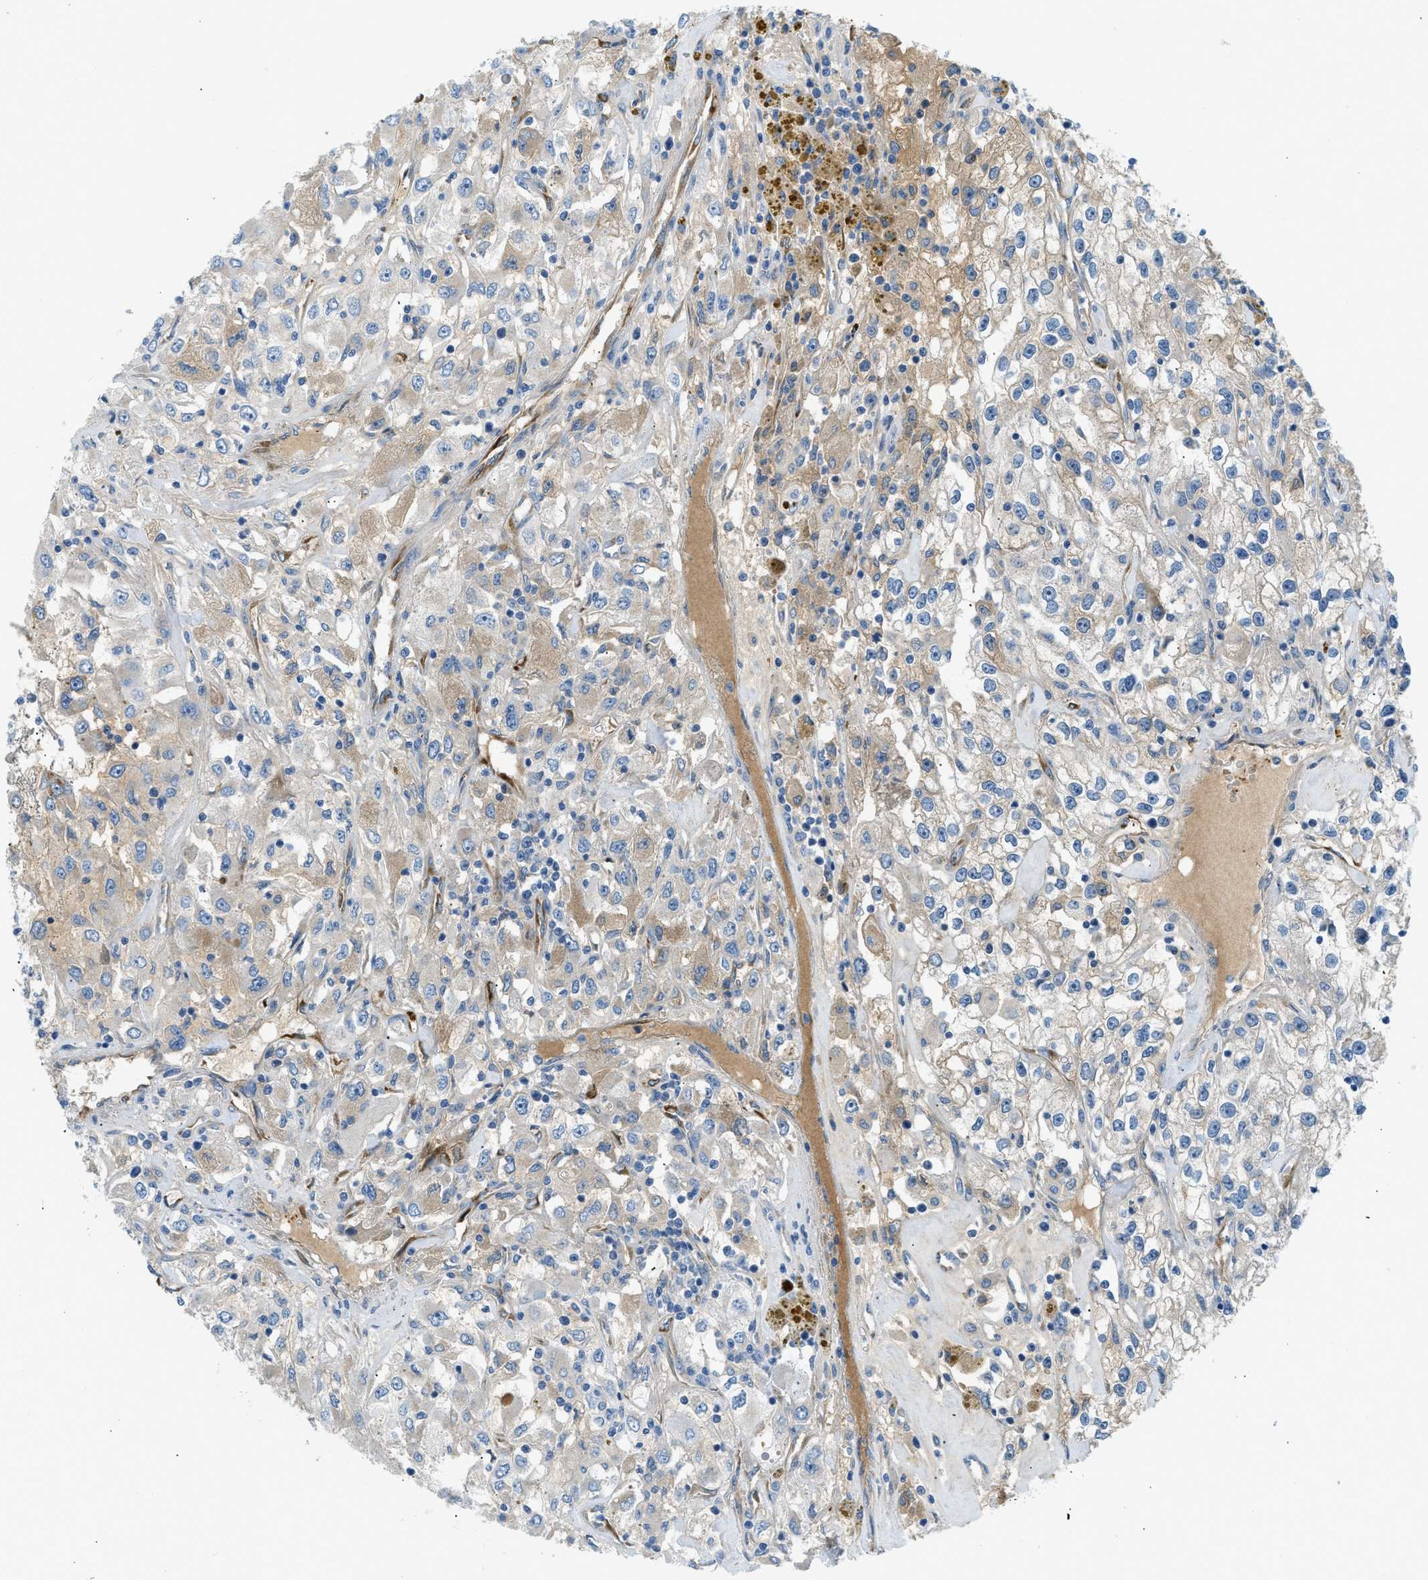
{"staining": {"intensity": "weak", "quantity": "<25%", "location": "cytoplasmic/membranous"}, "tissue": "renal cancer", "cell_type": "Tumor cells", "image_type": "cancer", "snomed": [{"axis": "morphology", "description": "Adenocarcinoma, NOS"}, {"axis": "topography", "description": "Kidney"}], "caption": "The micrograph exhibits no staining of tumor cells in renal cancer (adenocarcinoma).", "gene": "COL15A1", "patient": {"sex": "female", "age": 52}}